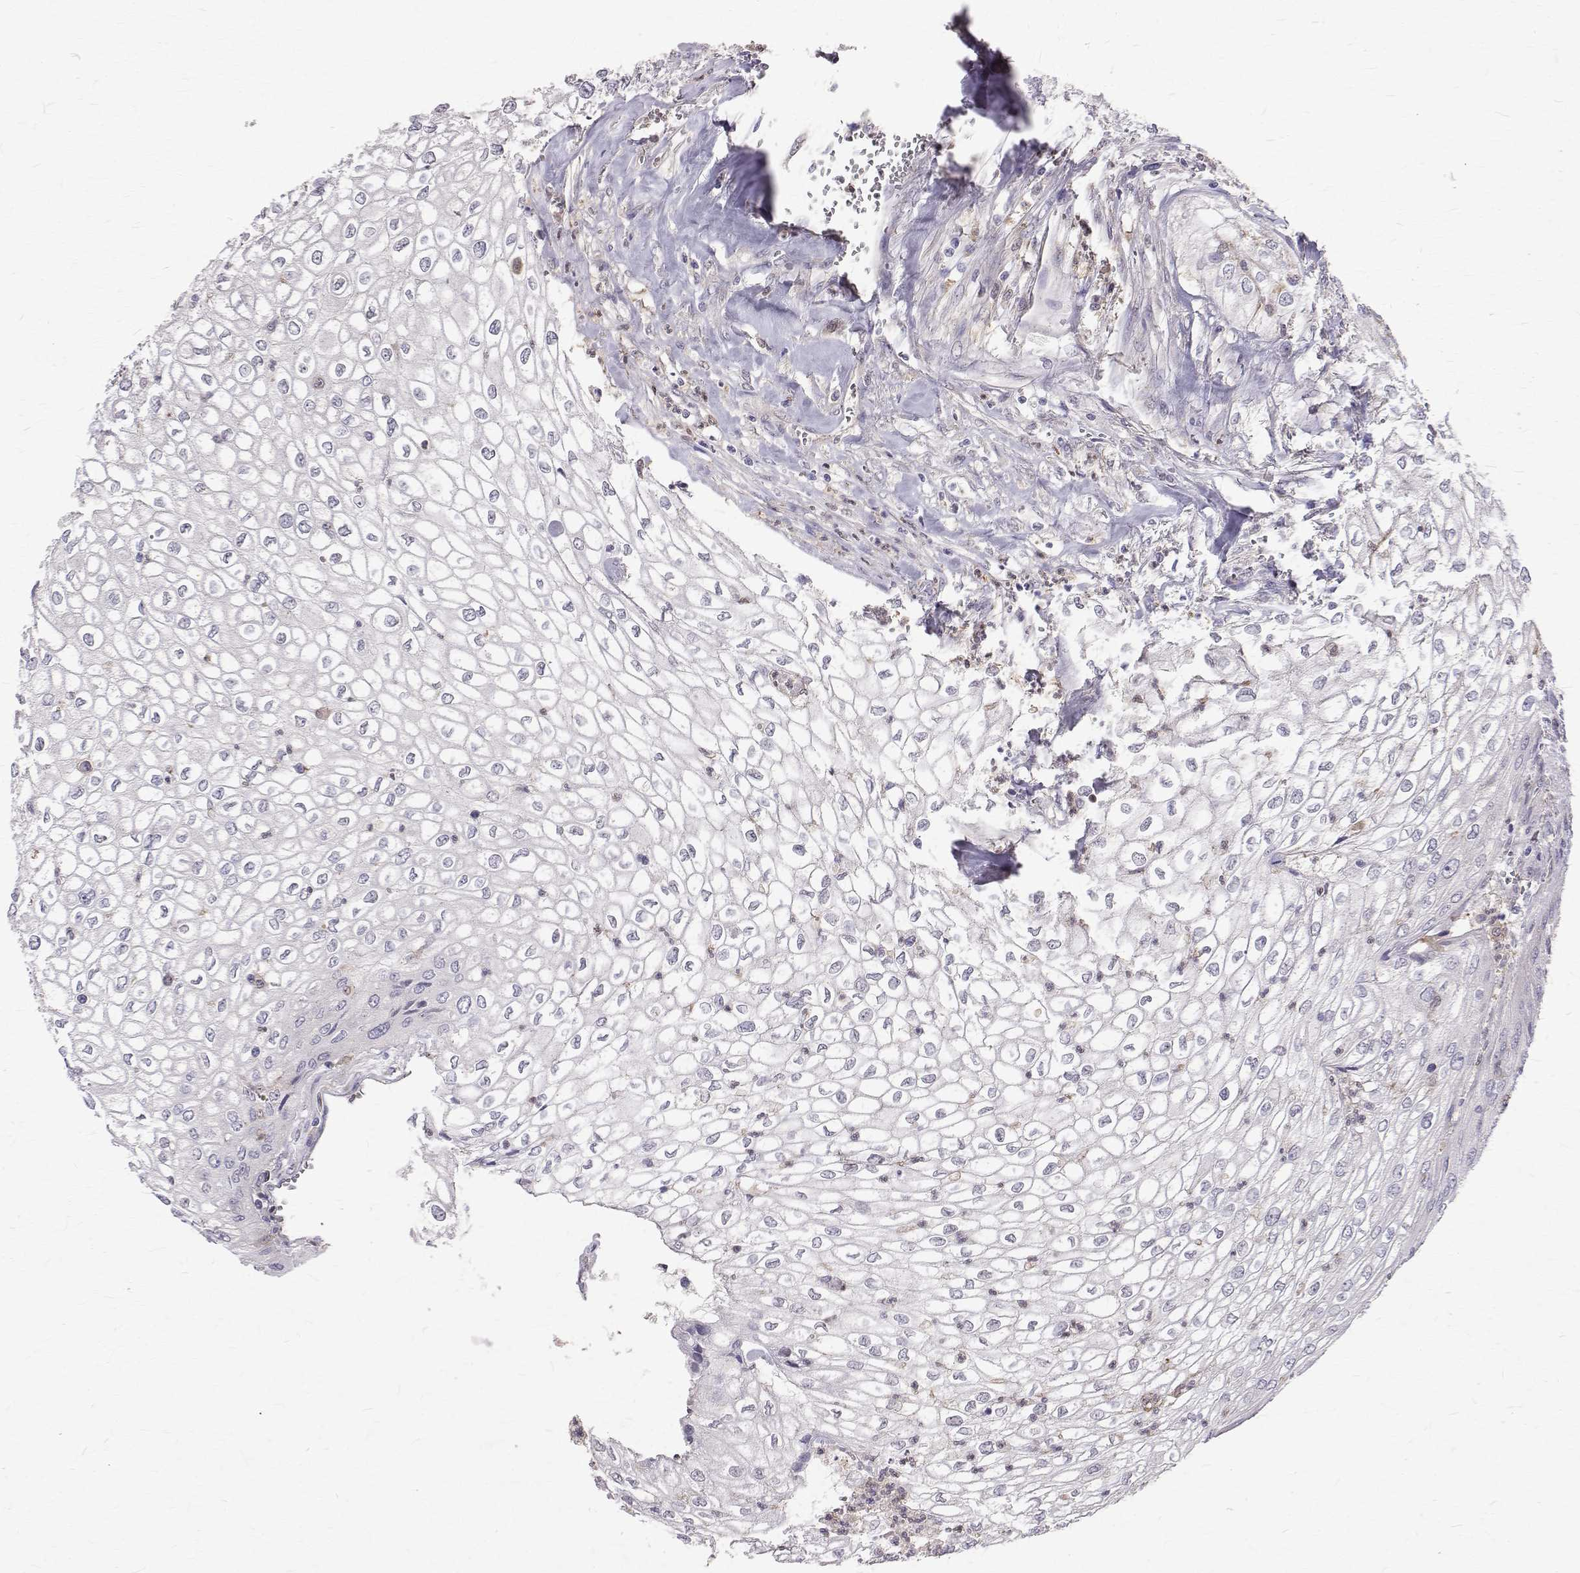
{"staining": {"intensity": "negative", "quantity": "none", "location": "none"}, "tissue": "urothelial cancer", "cell_type": "Tumor cells", "image_type": "cancer", "snomed": [{"axis": "morphology", "description": "Urothelial carcinoma, High grade"}, {"axis": "topography", "description": "Urinary bladder"}], "caption": "High power microscopy photomicrograph of an immunohistochemistry micrograph of urothelial carcinoma (high-grade), revealing no significant expression in tumor cells.", "gene": "CCDC89", "patient": {"sex": "male", "age": 62}}